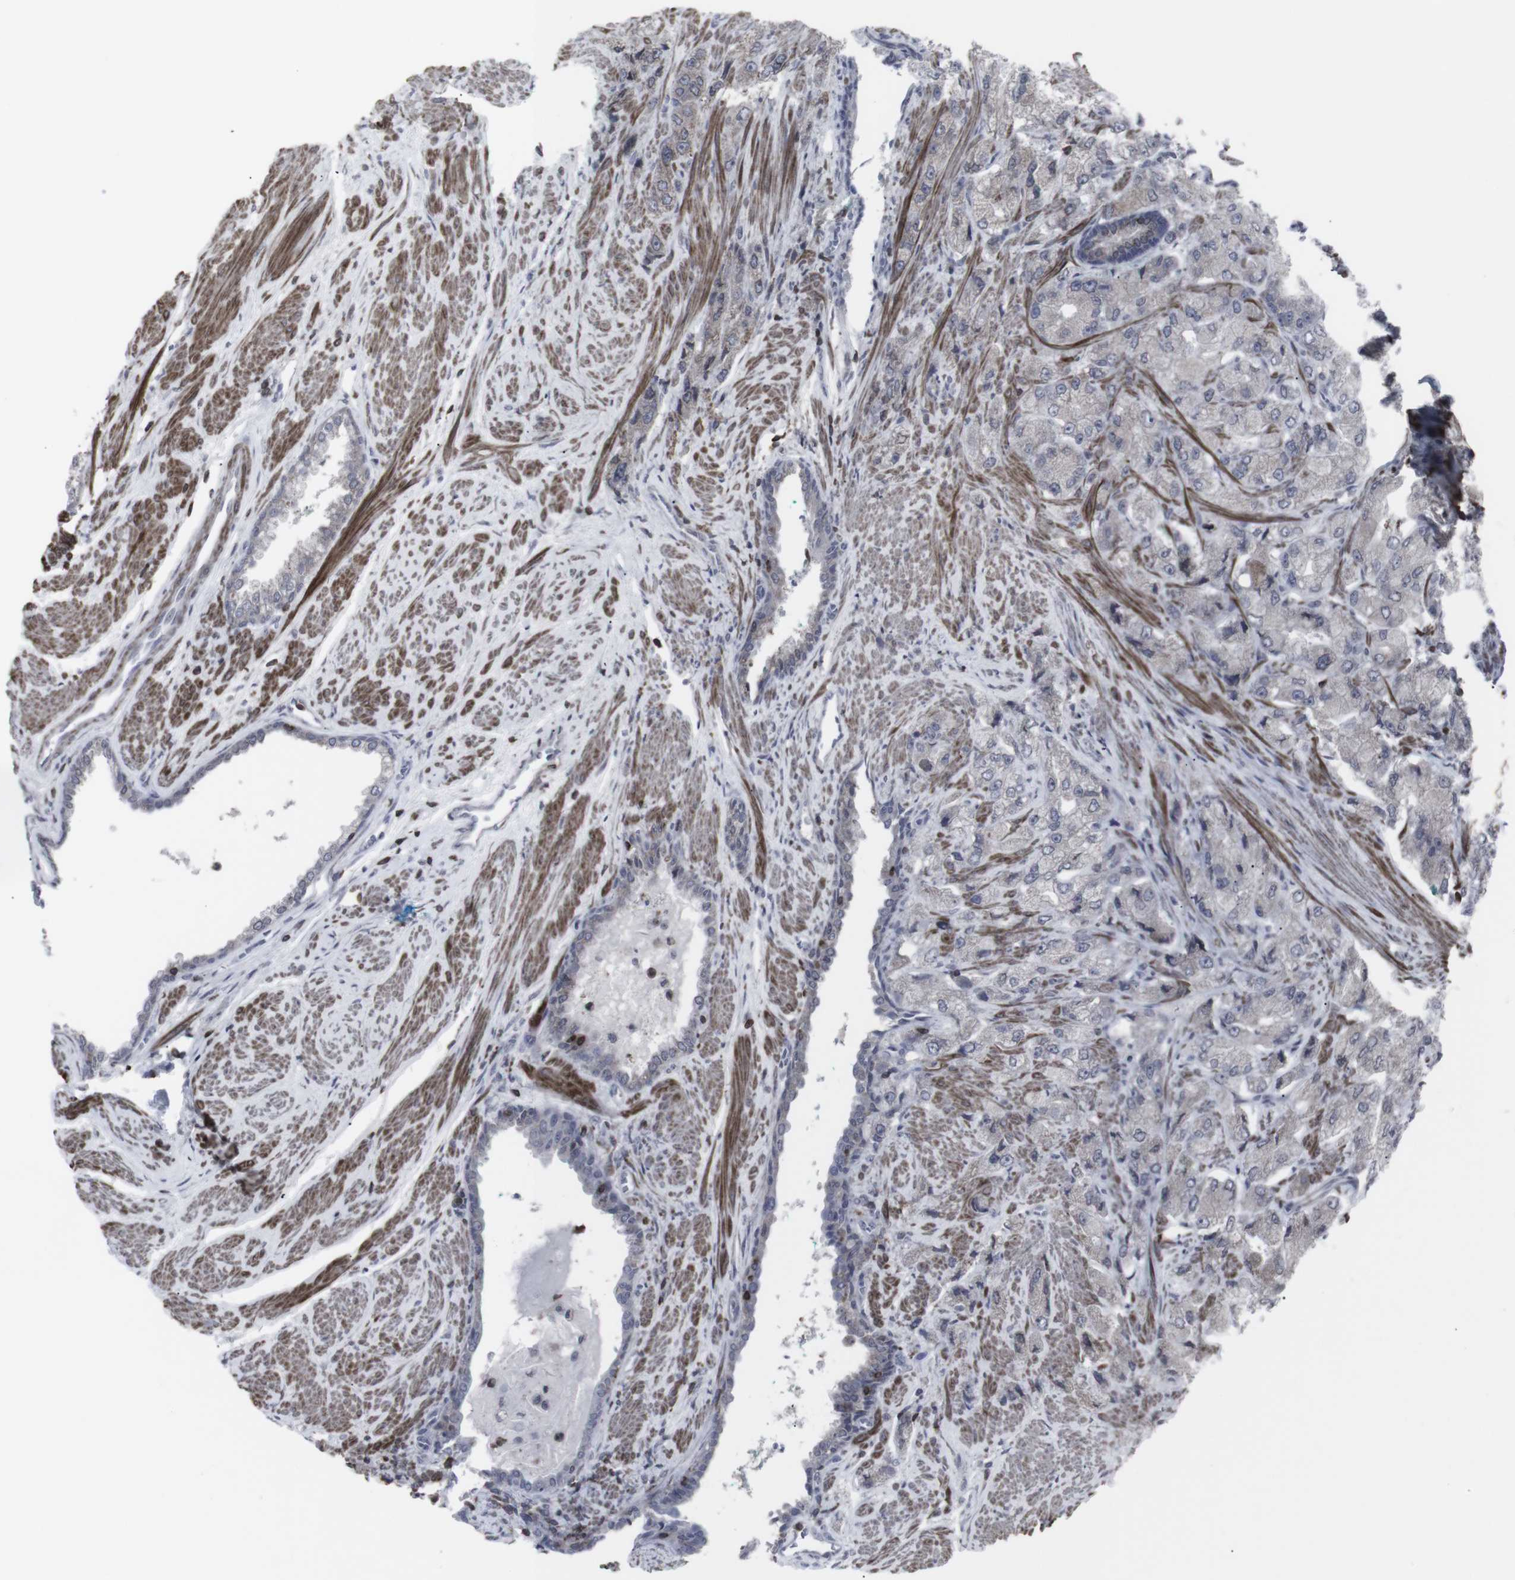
{"staining": {"intensity": "negative", "quantity": "none", "location": "none"}, "tissue": "prostate cancer", "cell_type": "Tumor cells", "image_type": "cancer", "snomed": [{"axis": "morphology", "description": "Adenocarcinoma, High grade"}, {"axis": "topography", "description": "Prostate"}], "caption": "This is a micrograph of immunohistochemistry (IHC) staining of prostate adenocarcinoma (high-grade), which shows no expression in tumor cells. (DAB (3,3'-diaminobenzidine) IHC visualized using brightfield microscopy, high magnification).", "gene": "APOBEC2", "patient": {"sex": "male", "age": 58}}